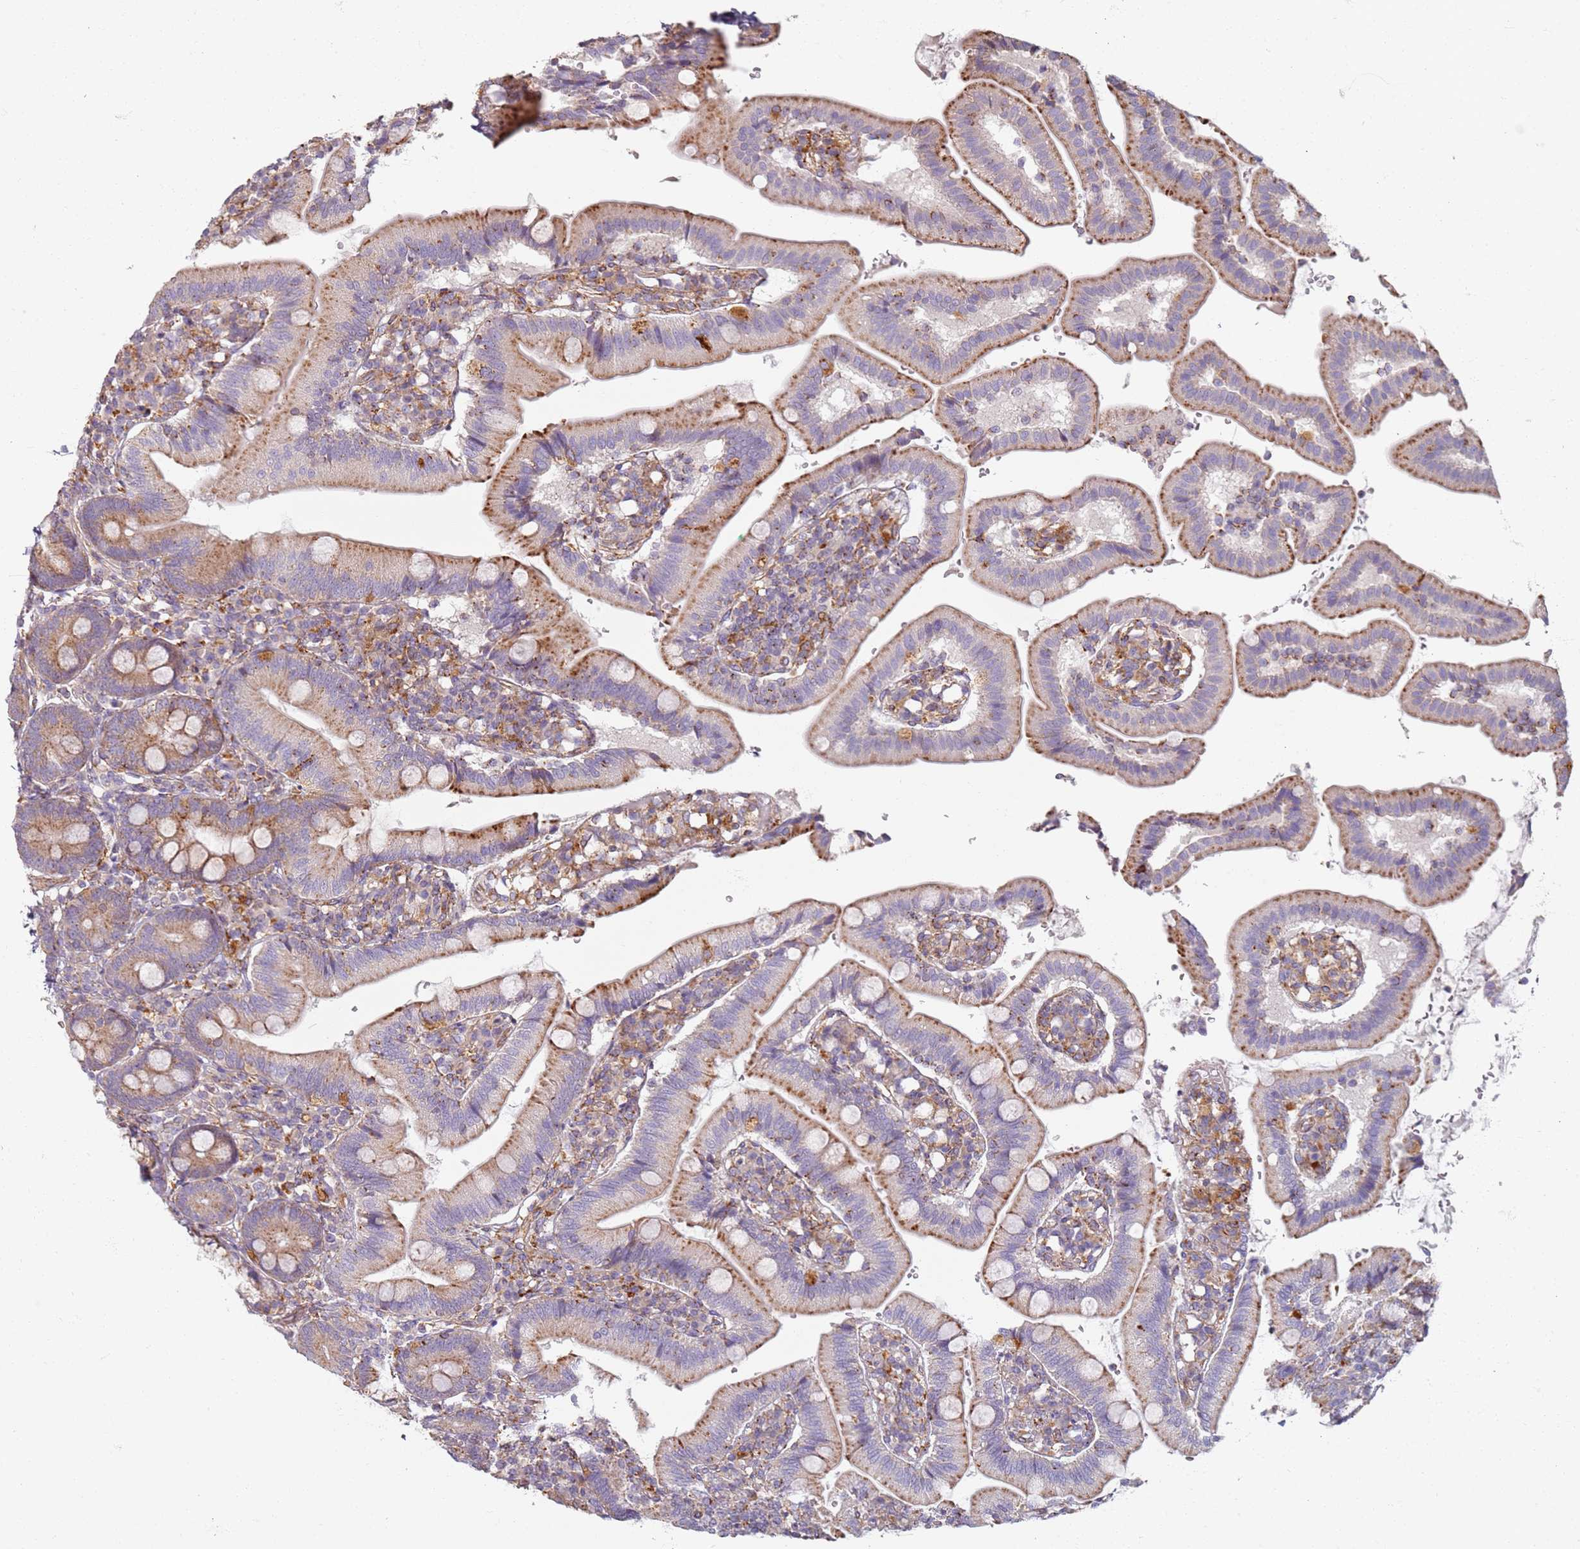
{"staining": {"intensity": "moderate", "quantity": ">75%", "location": "cytoplasmic/membranous"}, "tissue": "duodenum", "cell_type": "Glandular cells", "image_type": "normal", "snomed": [{"axis": "morphology", "description": "Normal tissue, NOS"}, {"axis": "topography", "description": "Duodenum"}], "caption": "Duodenum stained with DAB immunohistochemistry (IHC) displays medium levels of moderate cytoplasmic/membranous staining in about >75% of glandular cells.", "gene": "PROKR2", "patient": {"sex": "female", "age": 67}}